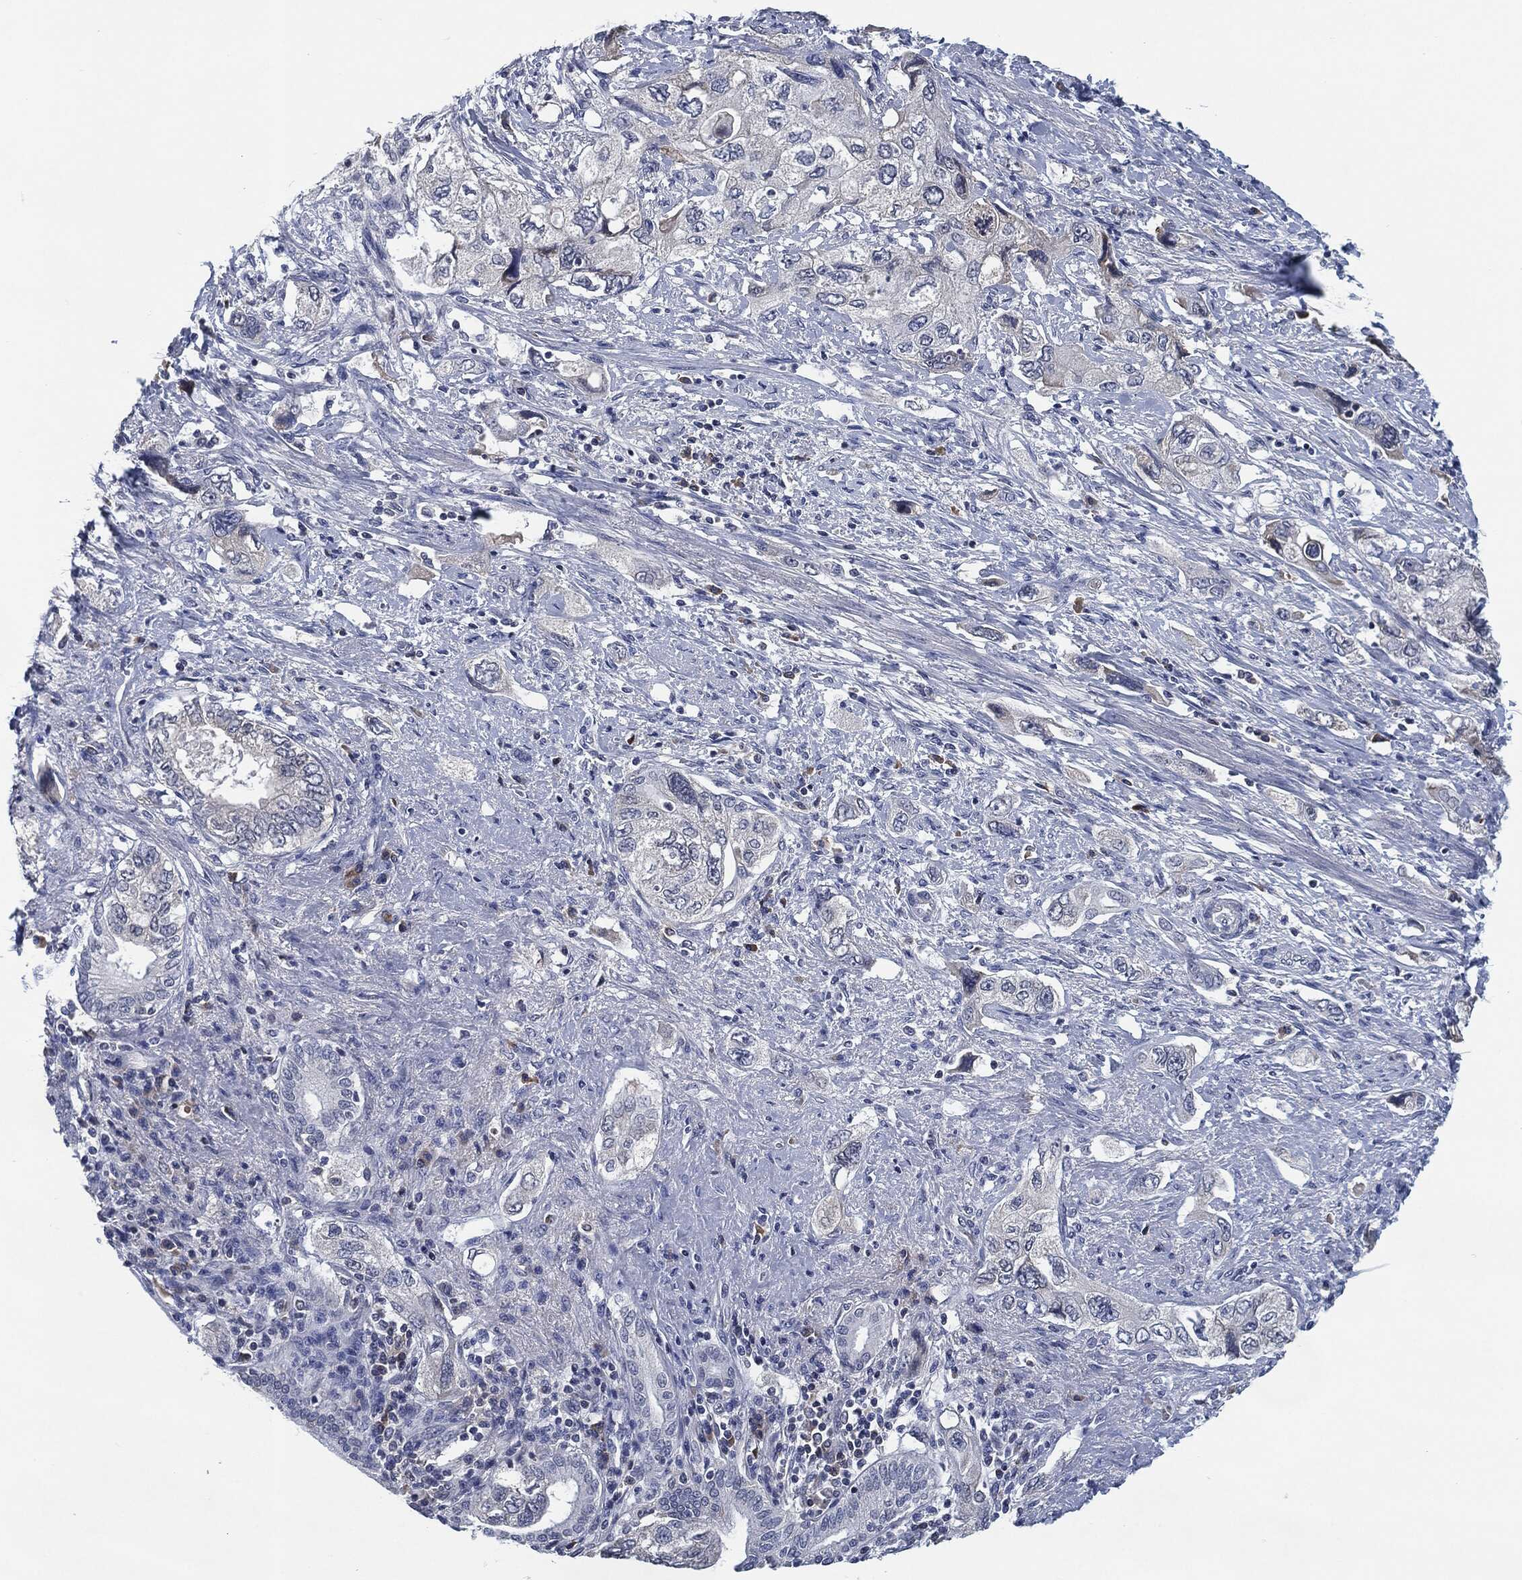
{"staining": {"intensity": "negative", "quantity": "none", "location": "none"}, "tissue": "pancreatic cancer", "cell_type": "Tumor cells", "image_type": "cancer", "snomed": [{"axis": "morphology", "description": "Adenocarcinoma, NOS"}, {"axis": "topography", "description": "Pancreas"}], "caption": "DAB immunohistochemical staining of adenocarcinoma (pancreatic) demonstrates no significant staining in tumor cells.", "gene": "IL2RG", "patient": {"sex": "female", "age": 73}}